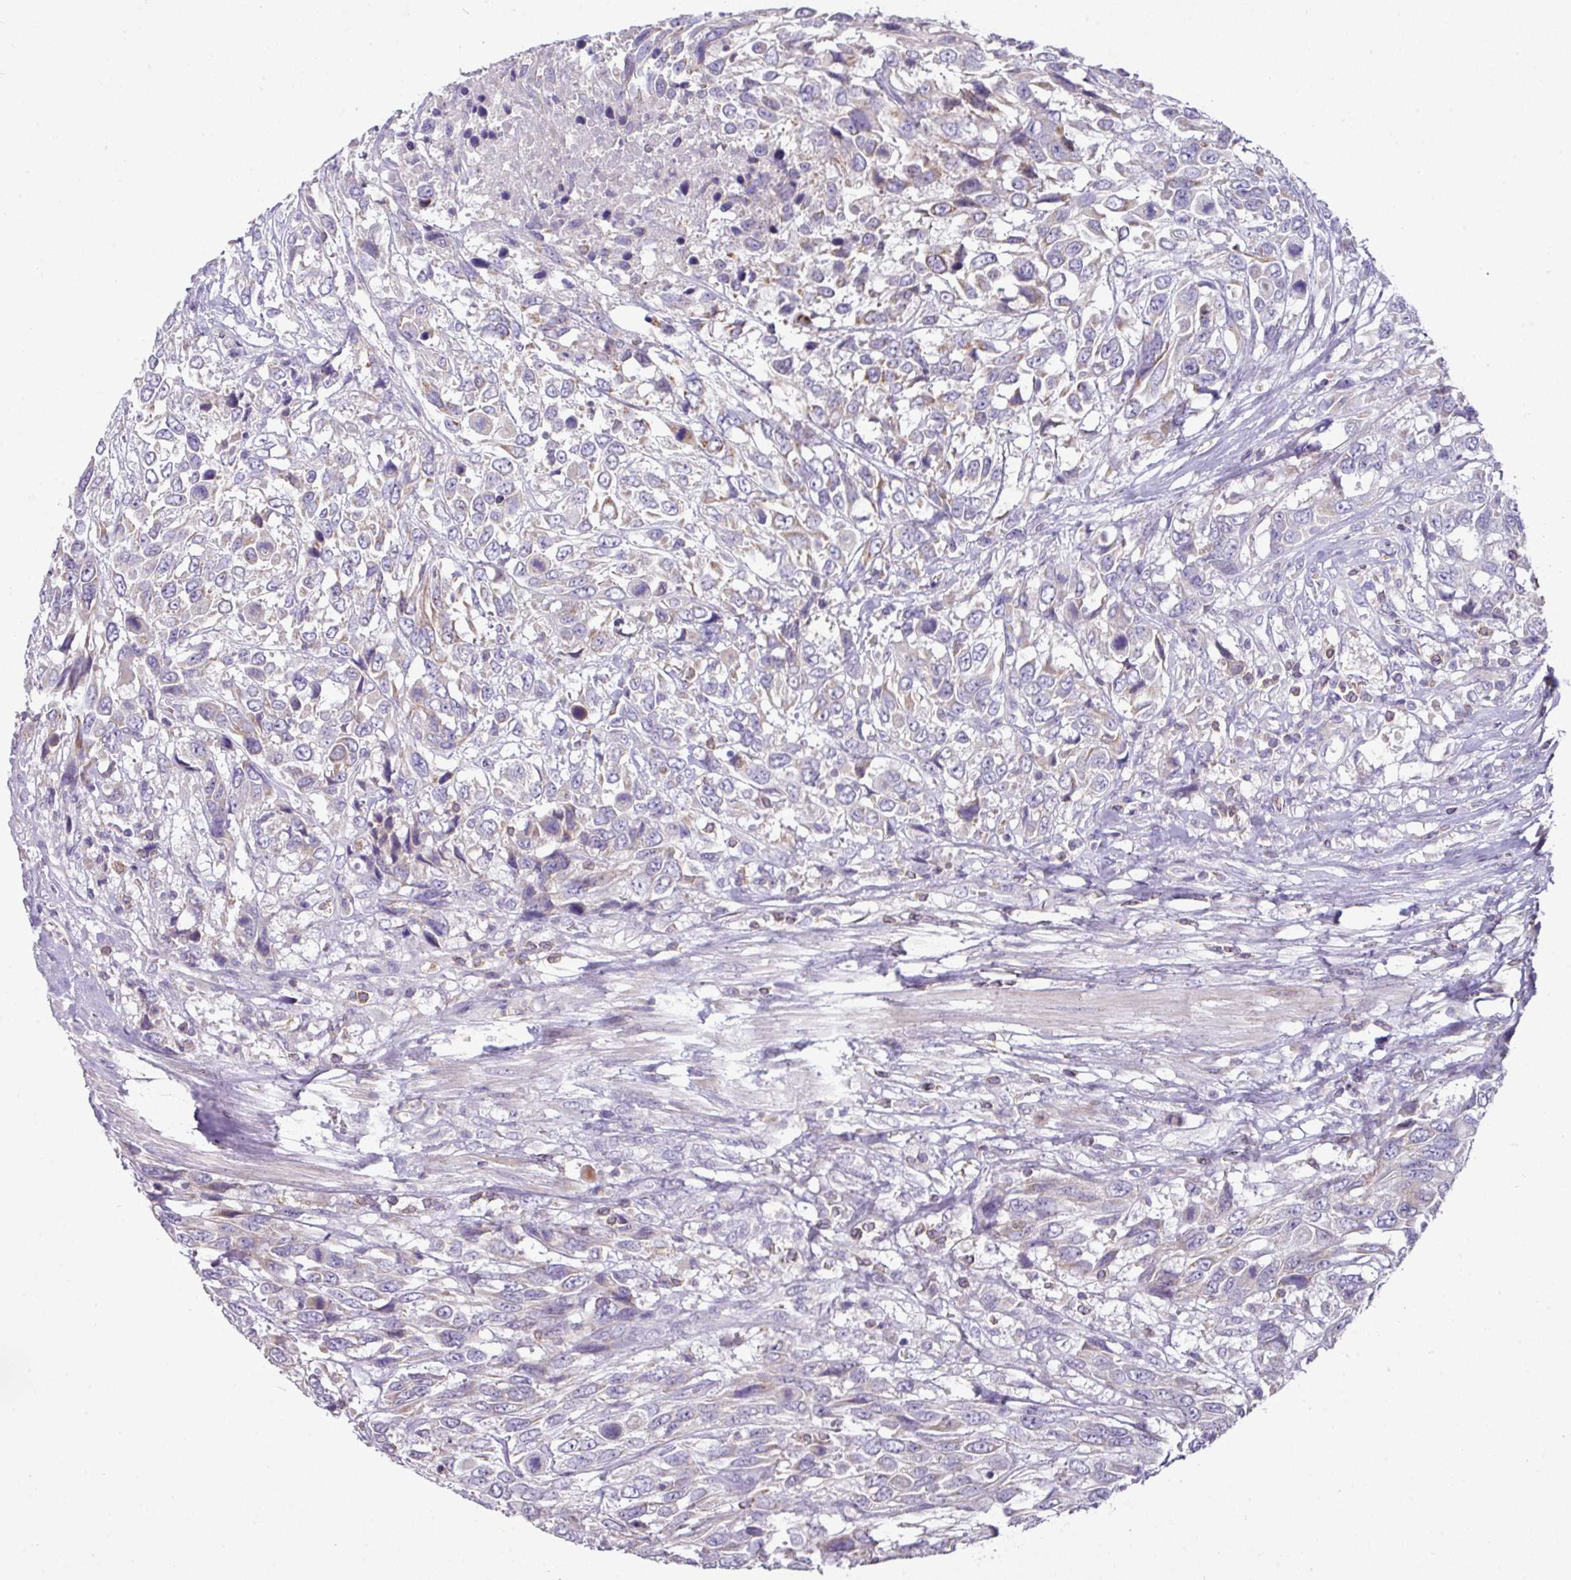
{"staining": {"intensity": "weak", "quantity": "<25%", "location": "cytoplasmic/membranous"}, "tissue": "urothelial cancer", "cell_type": "Tumor cells", "image_type": "cancer", "snomed": [{"axis": "morphology", "description": "Urothelial carcinoma, High grade"}, {"axis": "topography", "description": "Urinary bladder"}], "caption": "High power microscopy micrograph of an IHC histopathology image of urothelial carcinoma (high-grade), revealing no significant staining in tumor cells. (Brightfield microscopy of DAB (3,3'-diaminobenzidine) immunohistochemistry (IHC) at high magnification).", "gene": "TRAPPC1", "patient": {"sex": "female", "age": 70}}